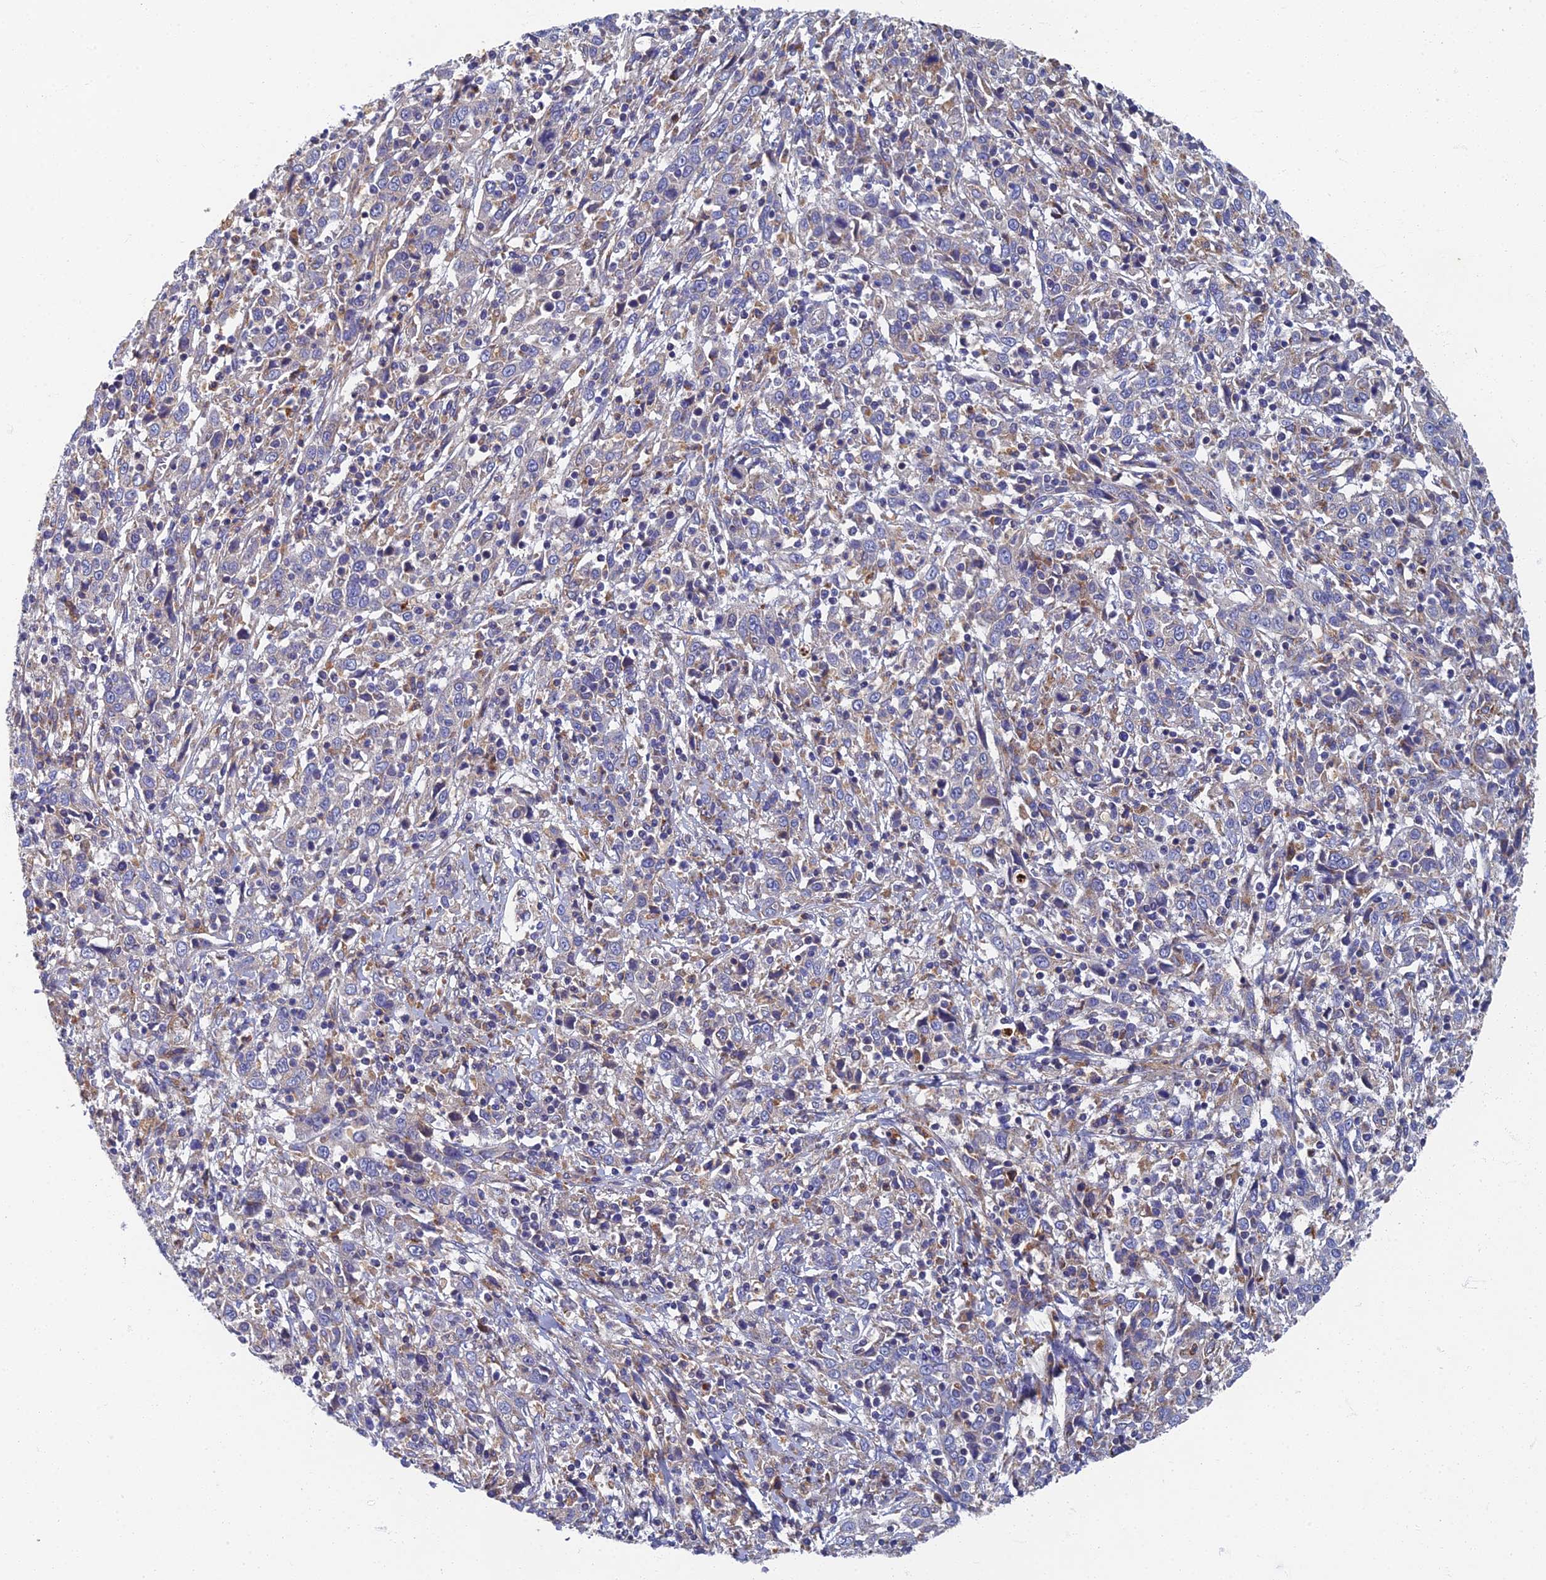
{"staining": {"intensity": "negative", "quantity": "none", "location": "none"}, "tissue": "cervical cancer", "cell_type": "Tumor cells", "image_type": "cancer", "snomed": [{"axis": "morphology", "description": "Squamous cell carcinoma, NOS"}, {"axis": "topography", "description": "Cervix"}], "caption": "IHC photomicrograph of cervical cancer stained for a protein (brown), which exhibits no positivity in tumor cells. (IHC, brightfield microscopy, high magnification).", "gene": "RNASEK", "patient": {"sex": "female", "age": 46}}